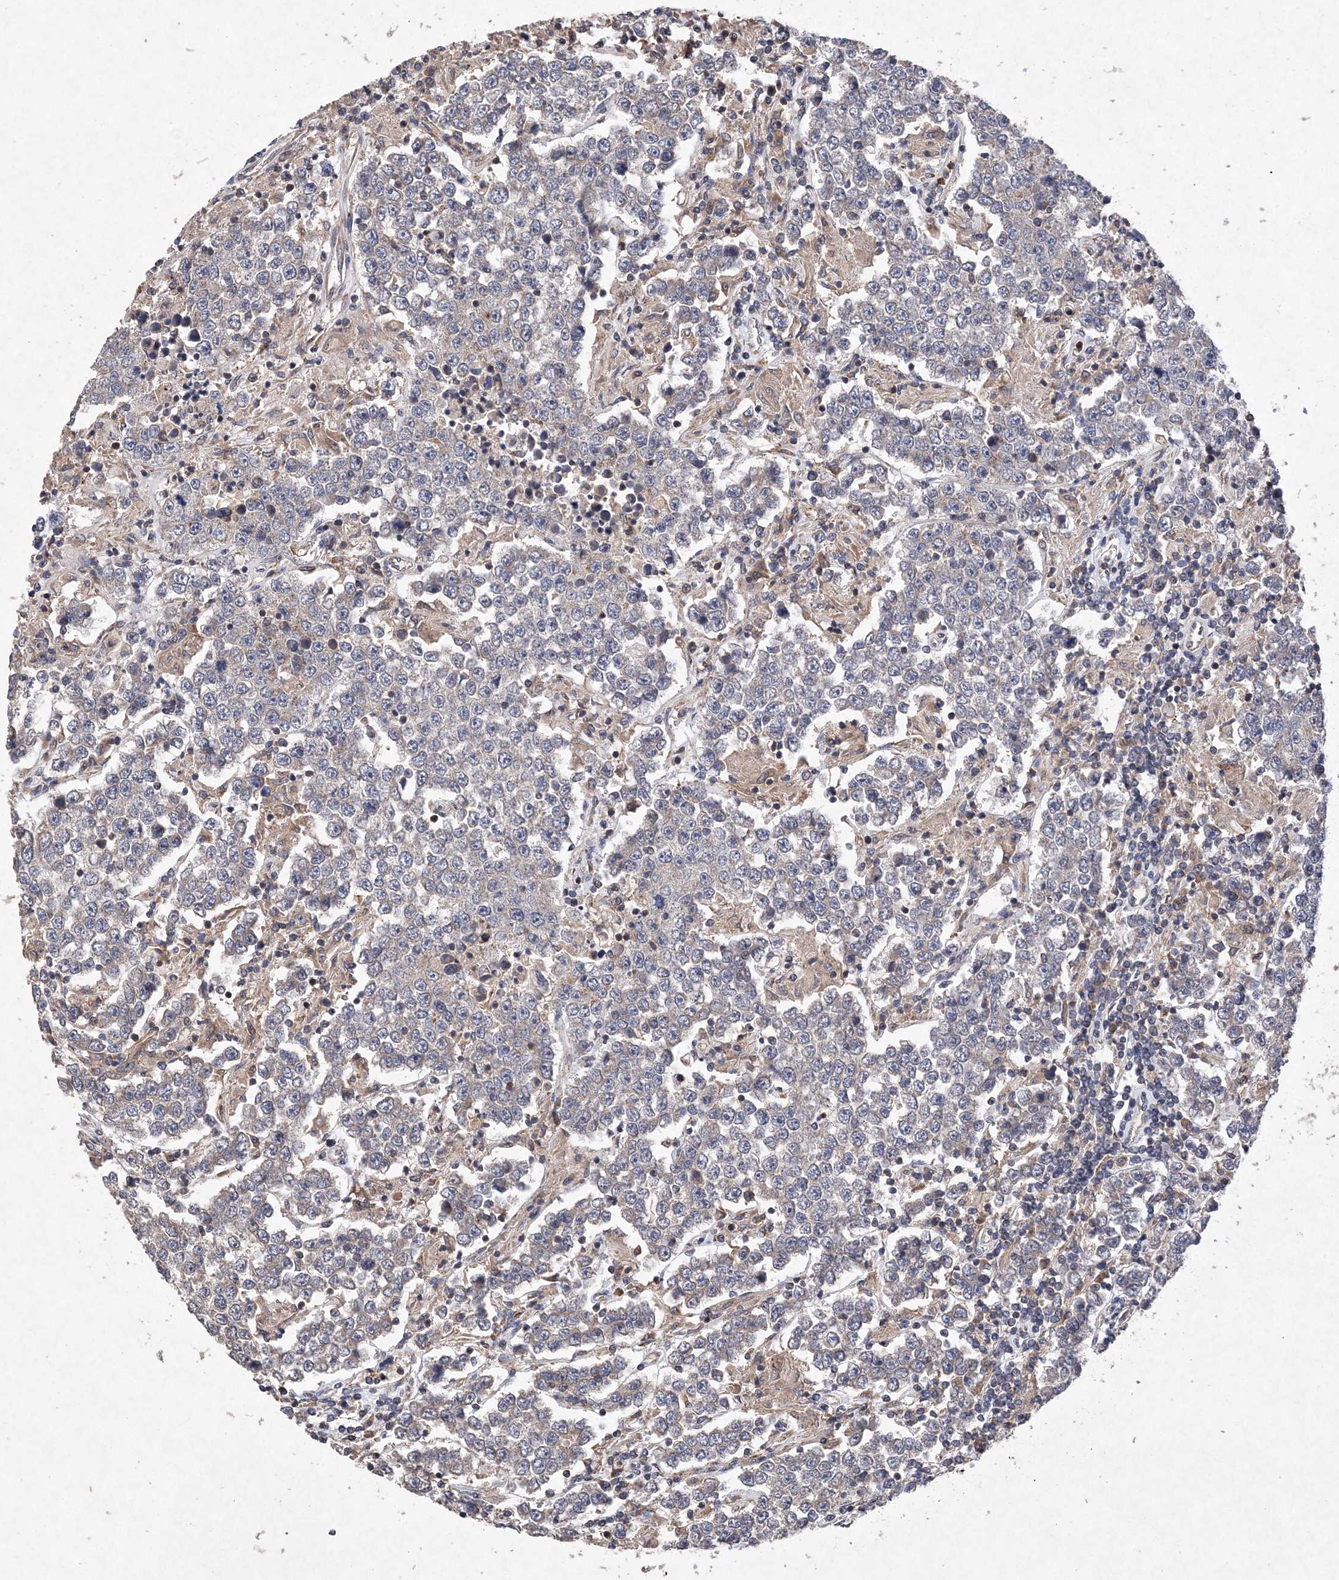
{"staining": {"intensity": "negative", "quantity": "none", "location": "none"}, "tissue": "testis cancer", "cell_type": "Tumor cells", "image_type": "cancer", "snomed": [{"axis": "morphology", "description": "Normal tissue, NOS"}, {"axis": "morphology", "description": "Urothelial carcinoma, High grade"}, {"axis": "morphology", "description": "Seminoma, NOS"}, {"axis": "morphology", "description": "Carcinoma, Embryonal, NOS"}, {"axis": "topography", "description": "Urinary bladder"}, {"axis": "topography", "description": "Testis"}], "caption": "Testis urothelial carcinoma (high-grade) was stained to show a protein in brown. There is no significant staining in tumor cells.", "gene": "PROSER1", "patient": {"sex": "male", "age": 41}}